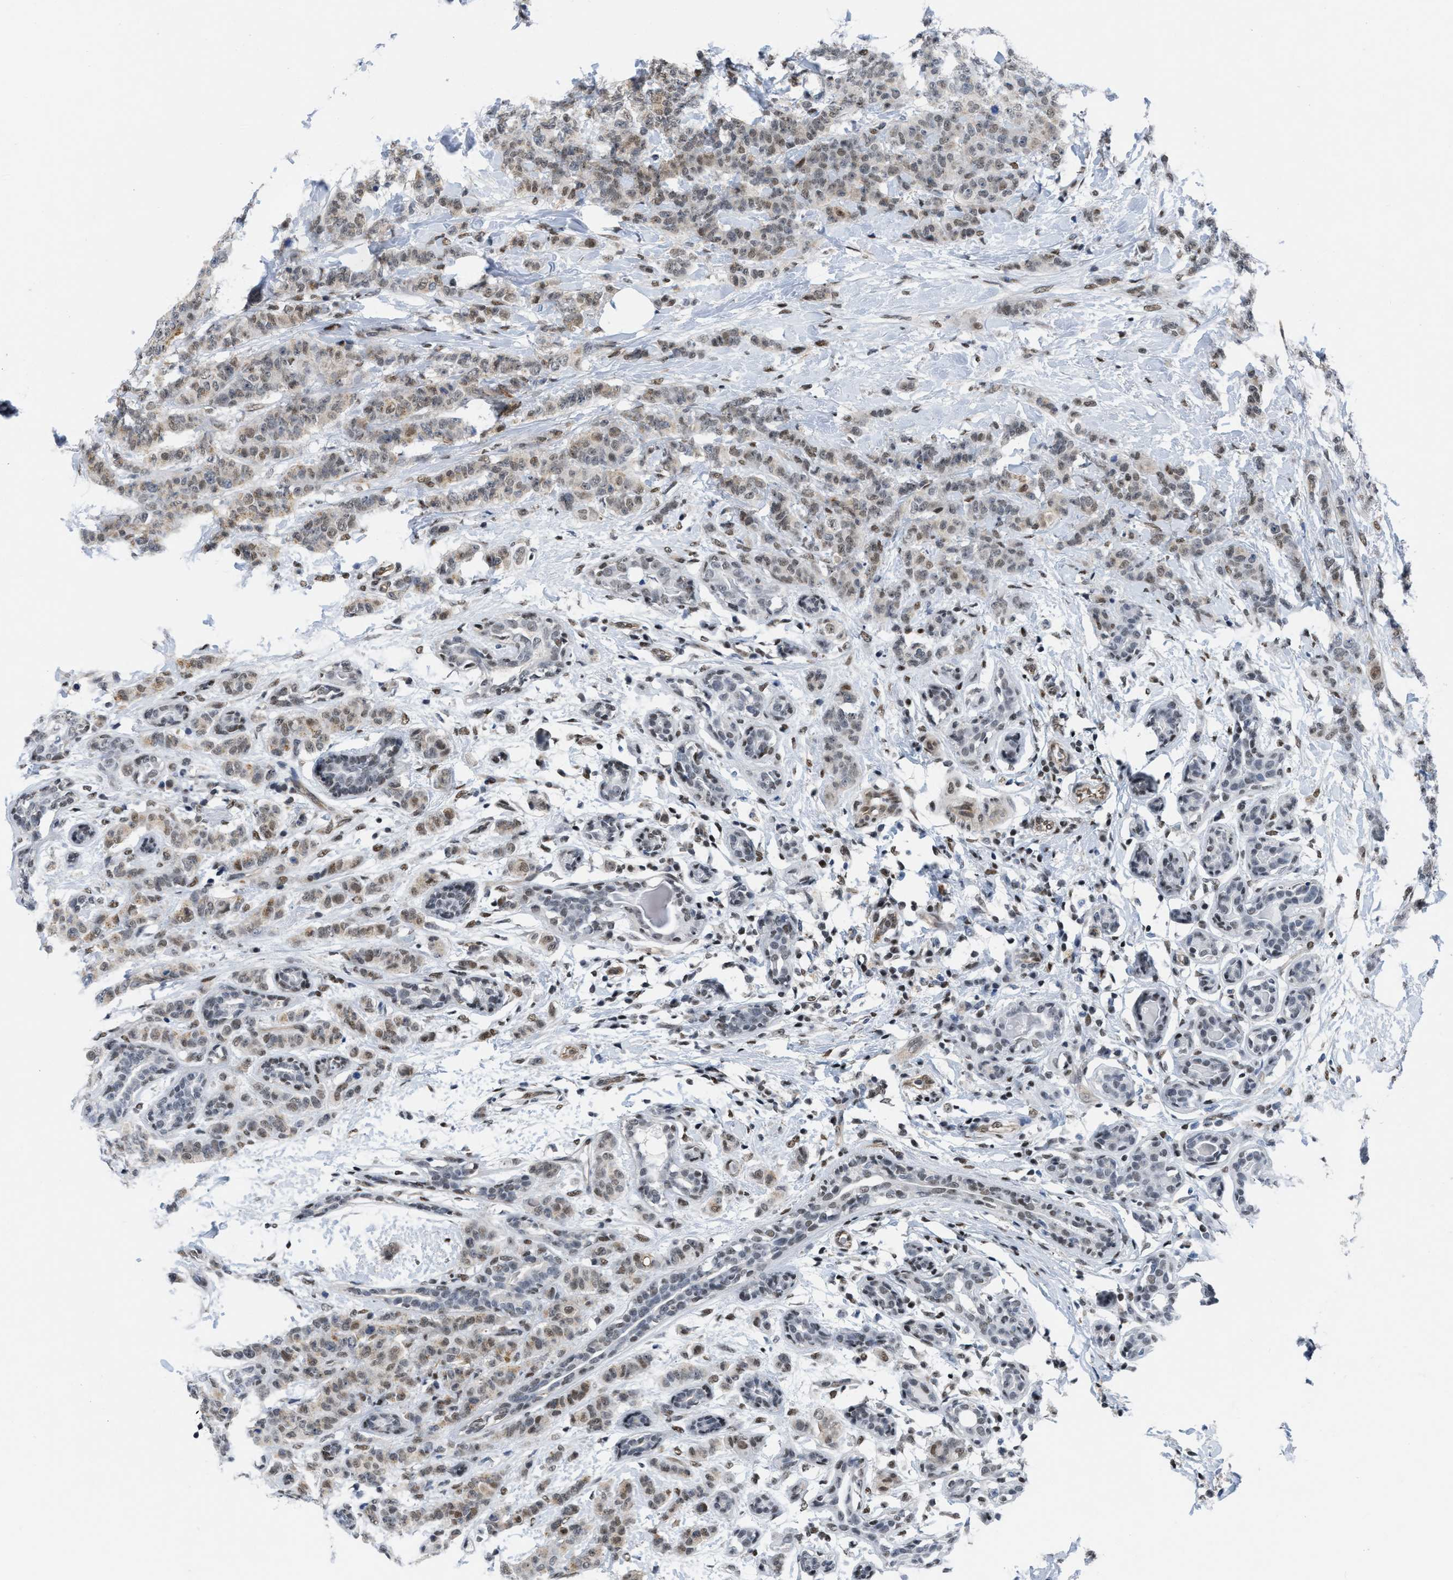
{"staining": {"intensity": "weak", "quantity": "25%-75%", "location": "nuclear"}, "tissue": "breast cancer", "cell_type": "Tumor cells", "image_type": "cancer", "snomed": [{"axis": "morphology", "description": "Normal tissue, NOS"}, {"axis": "morphology", "description": "Duct carcinoma"}, {"axis": "topography", "description": "Breast"}], "caption": "Immunohistochemistry staining of breast infiltrating ductal carcinoma, which reveals low levels of weak nuclear expression in about 25%-75% of tumor cells indicating weak nuclear protein expression. The staining was performed using DAB (brown) for protein detection and nuclei were counterstained in hematoxylin (blue).", "gene": "MIER1", "patient": {"sex": "female", "age": 40}}